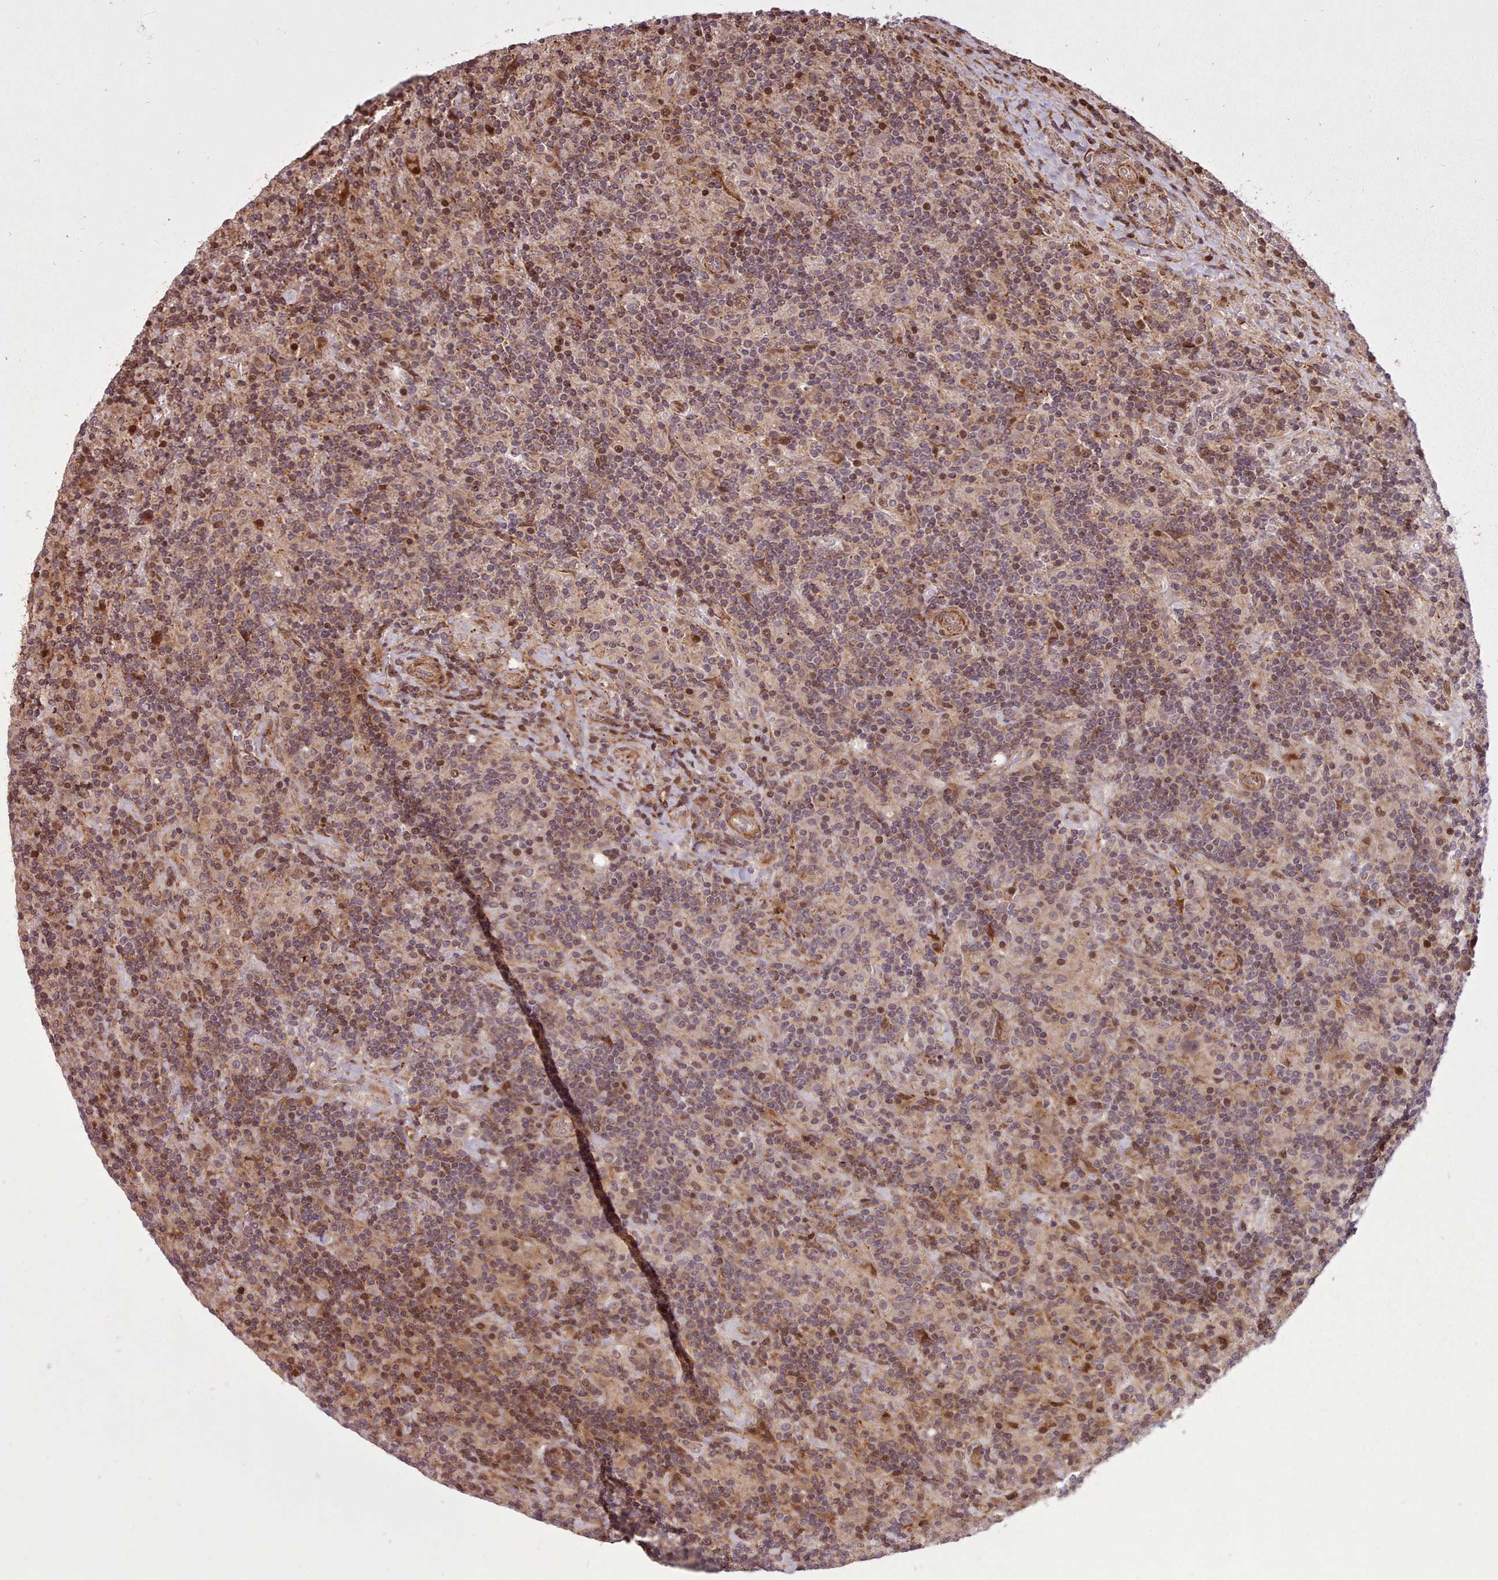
{"staining": {"intensity": "moderate", "quantity": "<25%", "location": "cytoplasmic/membranous"}, "tissue": "lymphoma", "cell_type": "Tumor cells", "image_type": "cancer", "snomed": [{"axis": "morphology", "description": "Hodgkin's disease, NOS"}, {"axis": "topography", "description": "Lymph node"}], "caption": "Protein expression analysis of human lymphoma reveals moderate cytoplasmic/membranous staining in approximately <25% of tumor cells.", "gene": "NLRP7", "patient": {"sex": "male", "age": 70}}